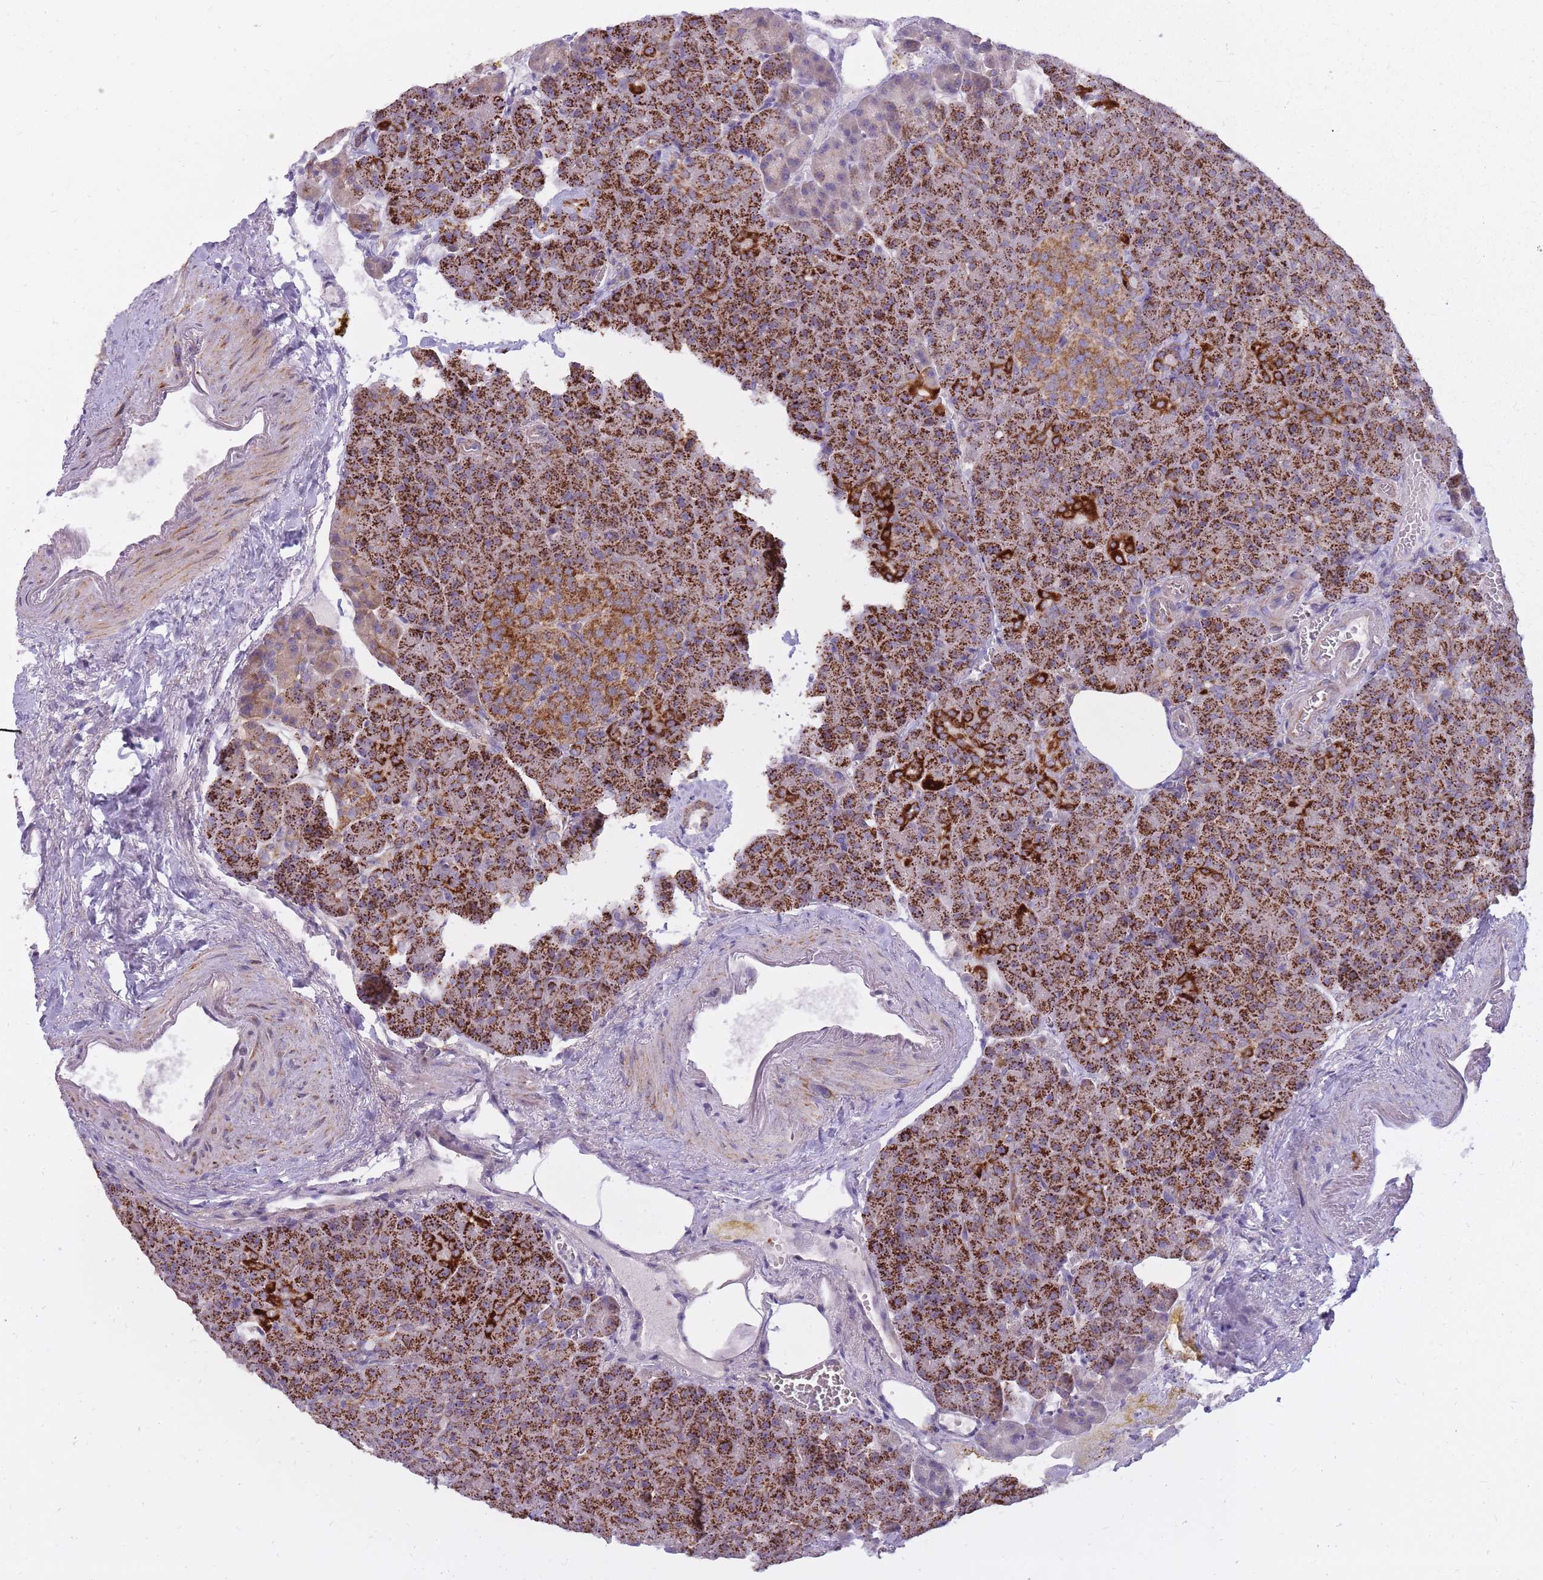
{"staining": {"intensity": "strong", "quantity": "25%-75%", "location": "cytoplasmic/membranous"}, "tissue": "pancreas", "cell_type": "Exocrine glandular cells", "image_type": "normal", "snomed": [{"axis": "morphology", "description": "Normal tissue, NOS"}, {"axis": "topography", "description": "Pancreas"}], "caption": "High-power microscopy captured an IHC micrograph of unremarkable pancreas, revealing strong cytoplasmic/membranous staining in approximately 25%-75% of exocrine glandular cells.", "gene": "ALKBH4", "patient": {"sex": "female", "age": 74}}